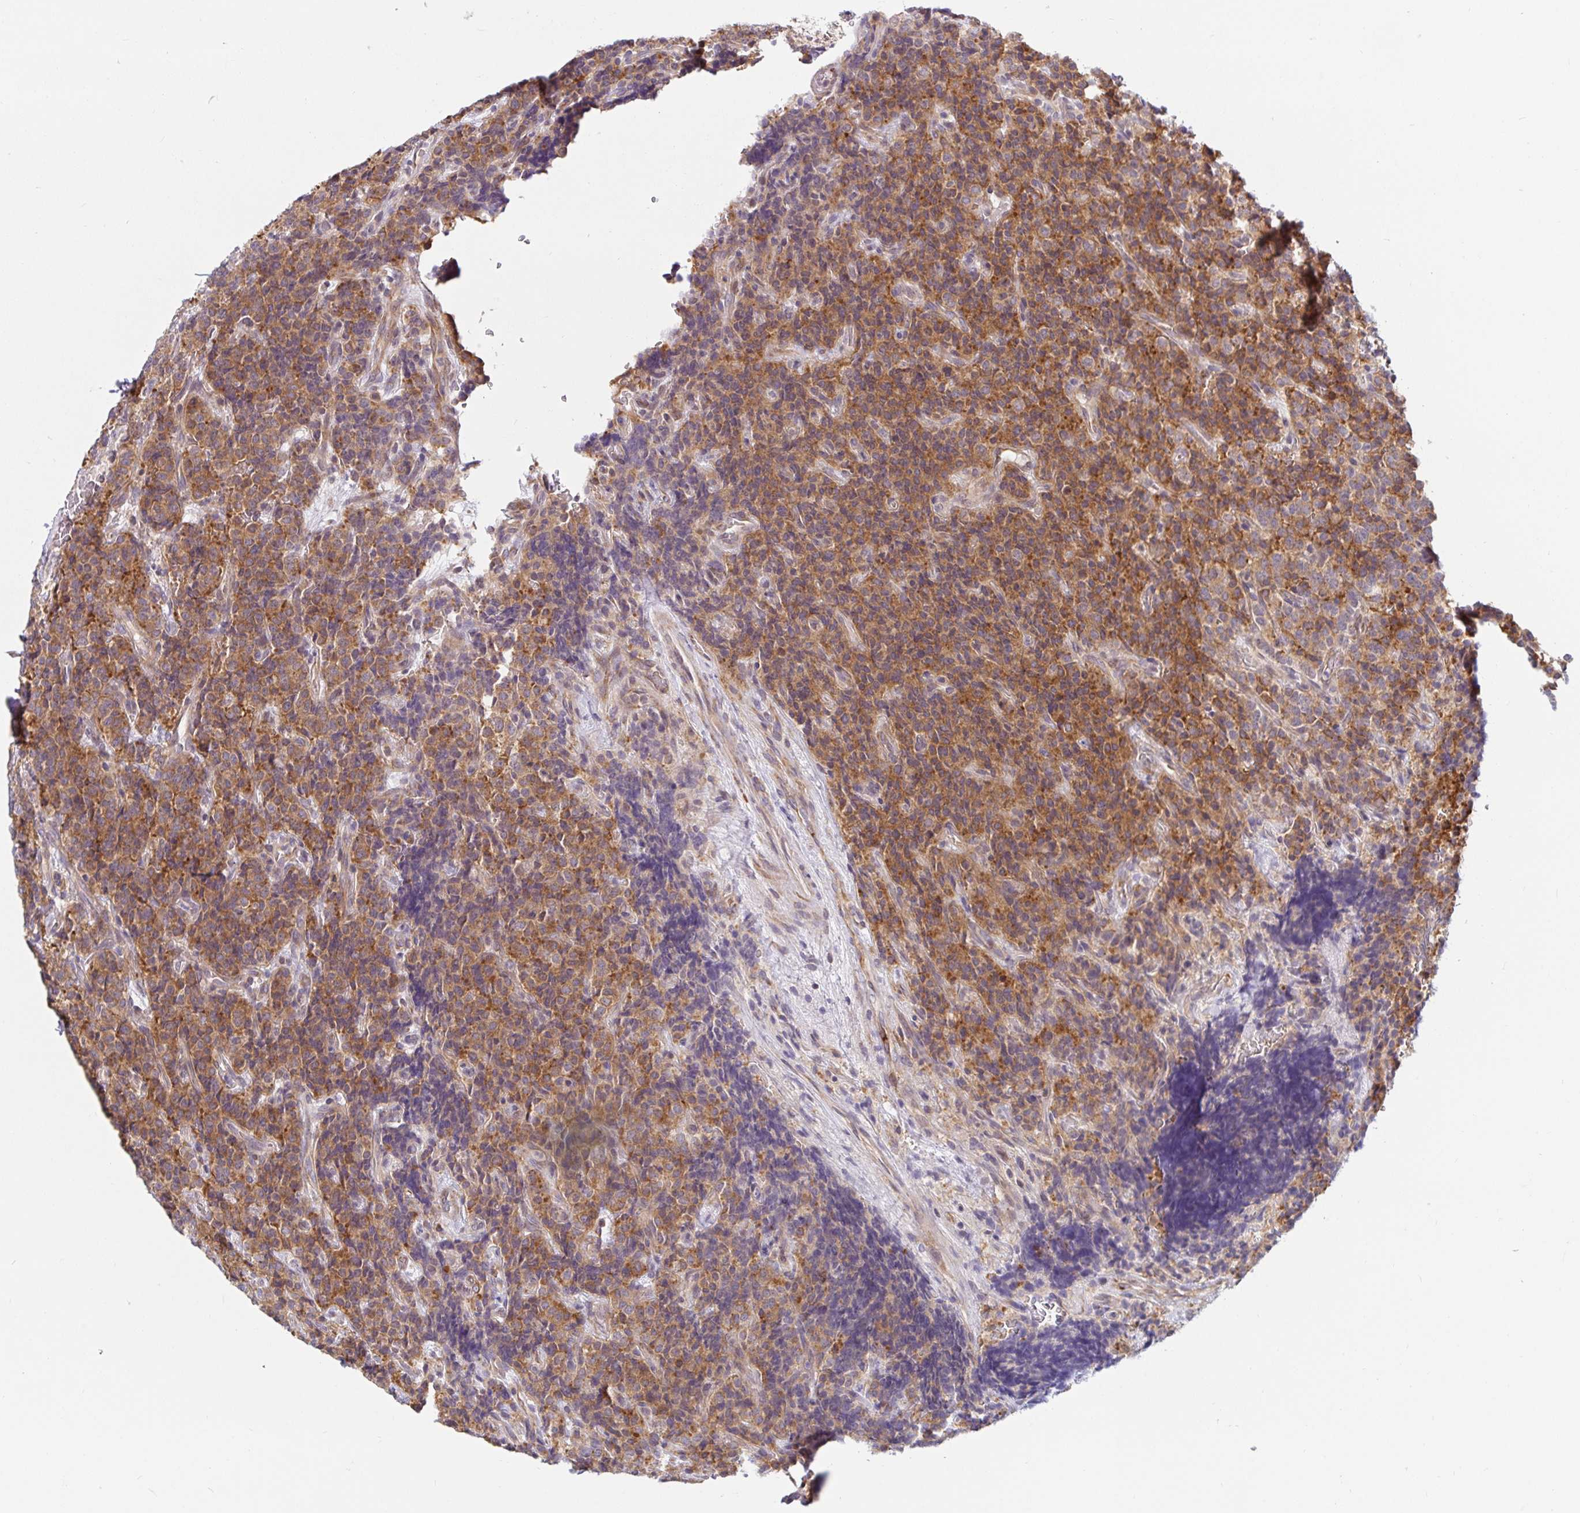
{"staining": {"intensity": "moderate", "quantity": ">75%", "location": "cytoplasmic/membranous"}, "tissue": "carcinoid", "cell_type": "Tumor cells", "image_type": "cancer", "snomed": [{"axis": "morphology", "description": "Carcinoid, malignant, NOS"}, {"axis": "topography", "description": "Pancreas"}], "caption": "Immunohistochemical staining of carcinoid (malignant) reveals moderate cytoplasmic/membranous protein staining in about >75% of tumor cells.", "gene": "LARP1", "patient": {"sex": "male", "age": 36}}